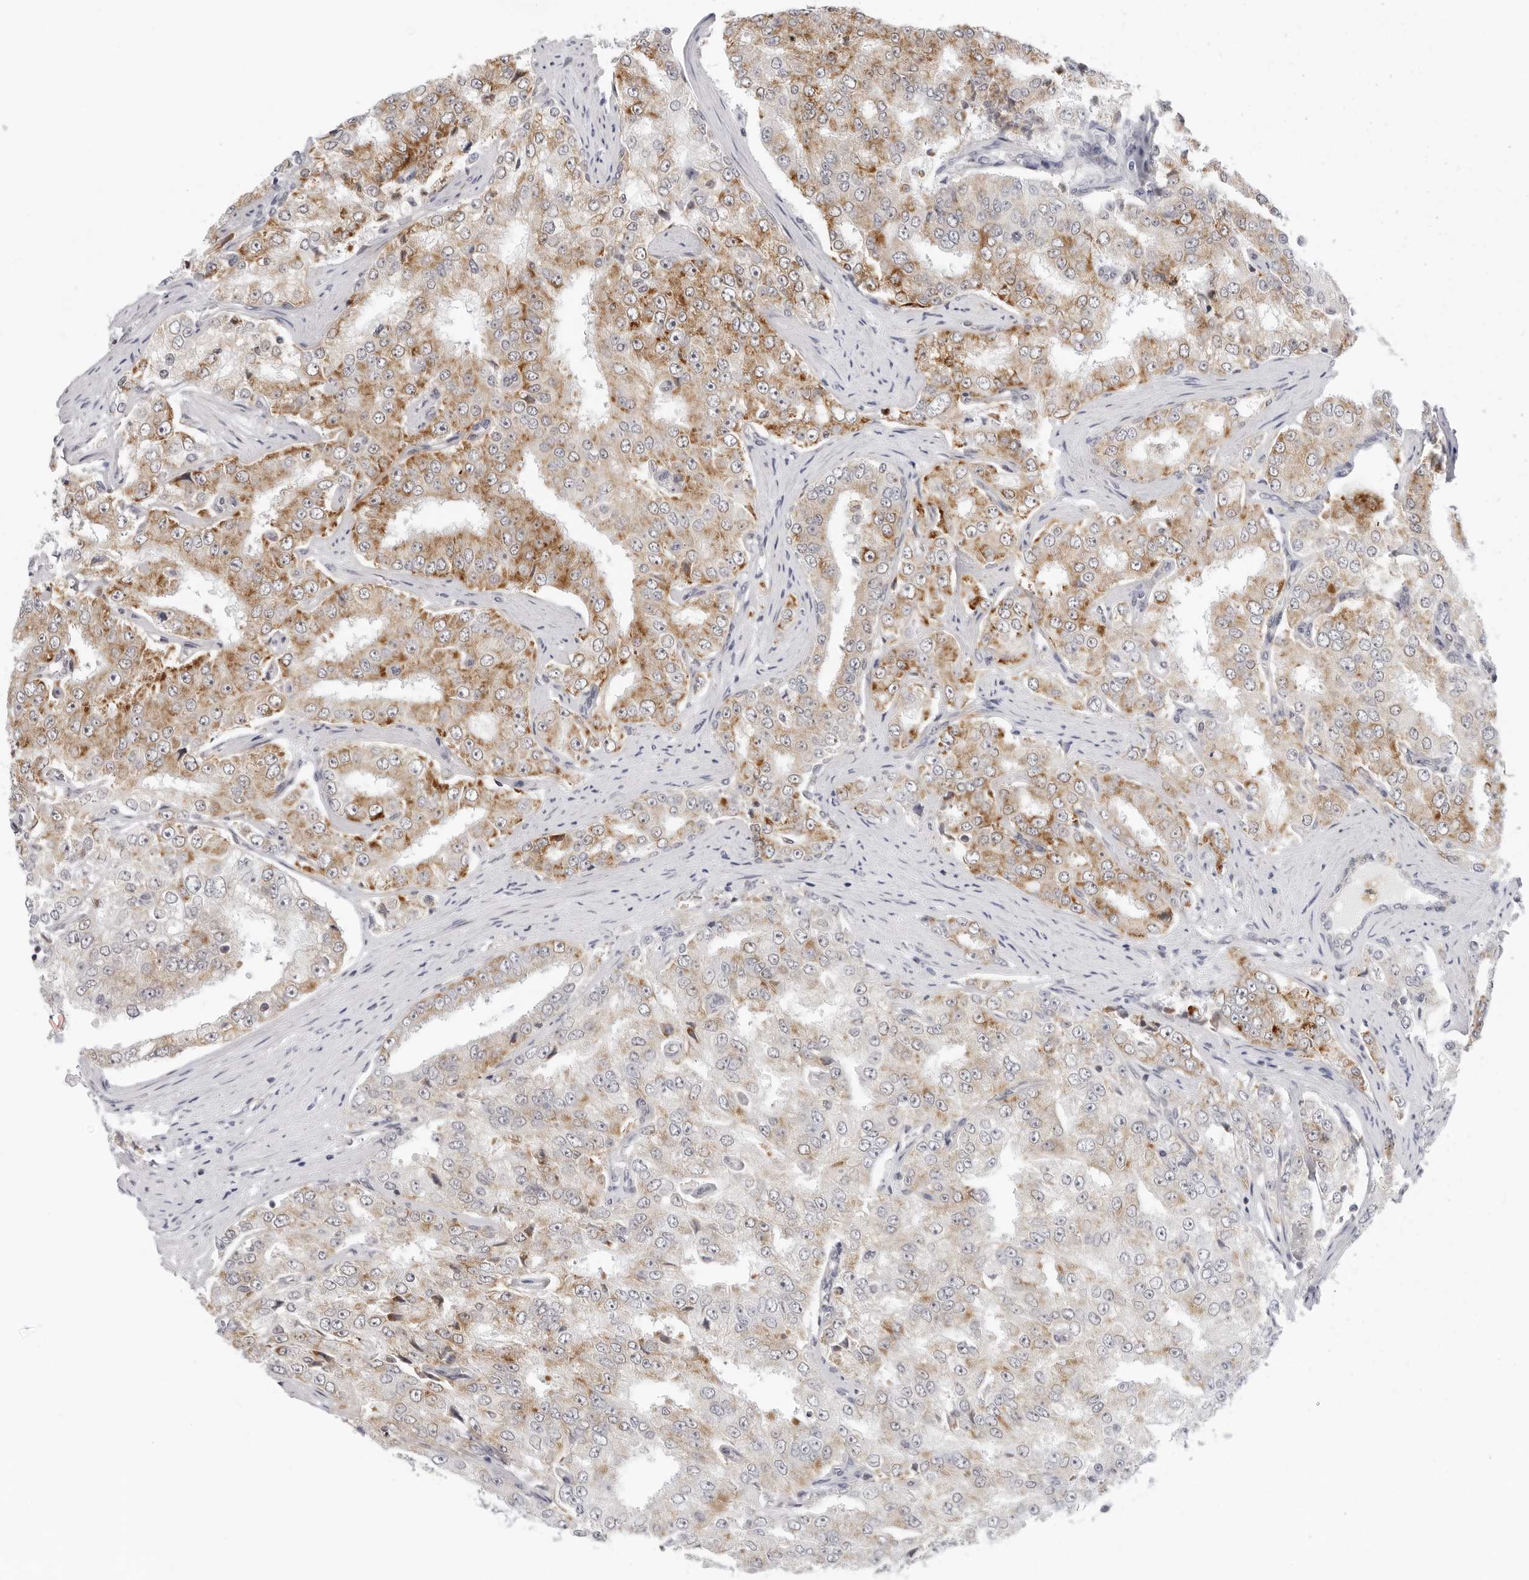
{"staining": {"intensity": "moderate", "quantity": ">75%", "location": "cytoplasmic/membranous"}, "tissue": "prostate cancer", "cell_type": "Tumor cells", "image_type": "cancer", "snomed": [{"axis": "morphology", "description": "Adenocarcinoma, High grade"}, {"axis": "topography", "description": "Prostate"}], "caption": "This micrograph demonstrates IHC staining of adenocarcinoma (high-grade) (prostate), with medium moderate cytoplasmic/membranous positivity in approximately >75% of tumor cells.", "gene": "CIART", "patient": {"sex": "male", "age": 58}}